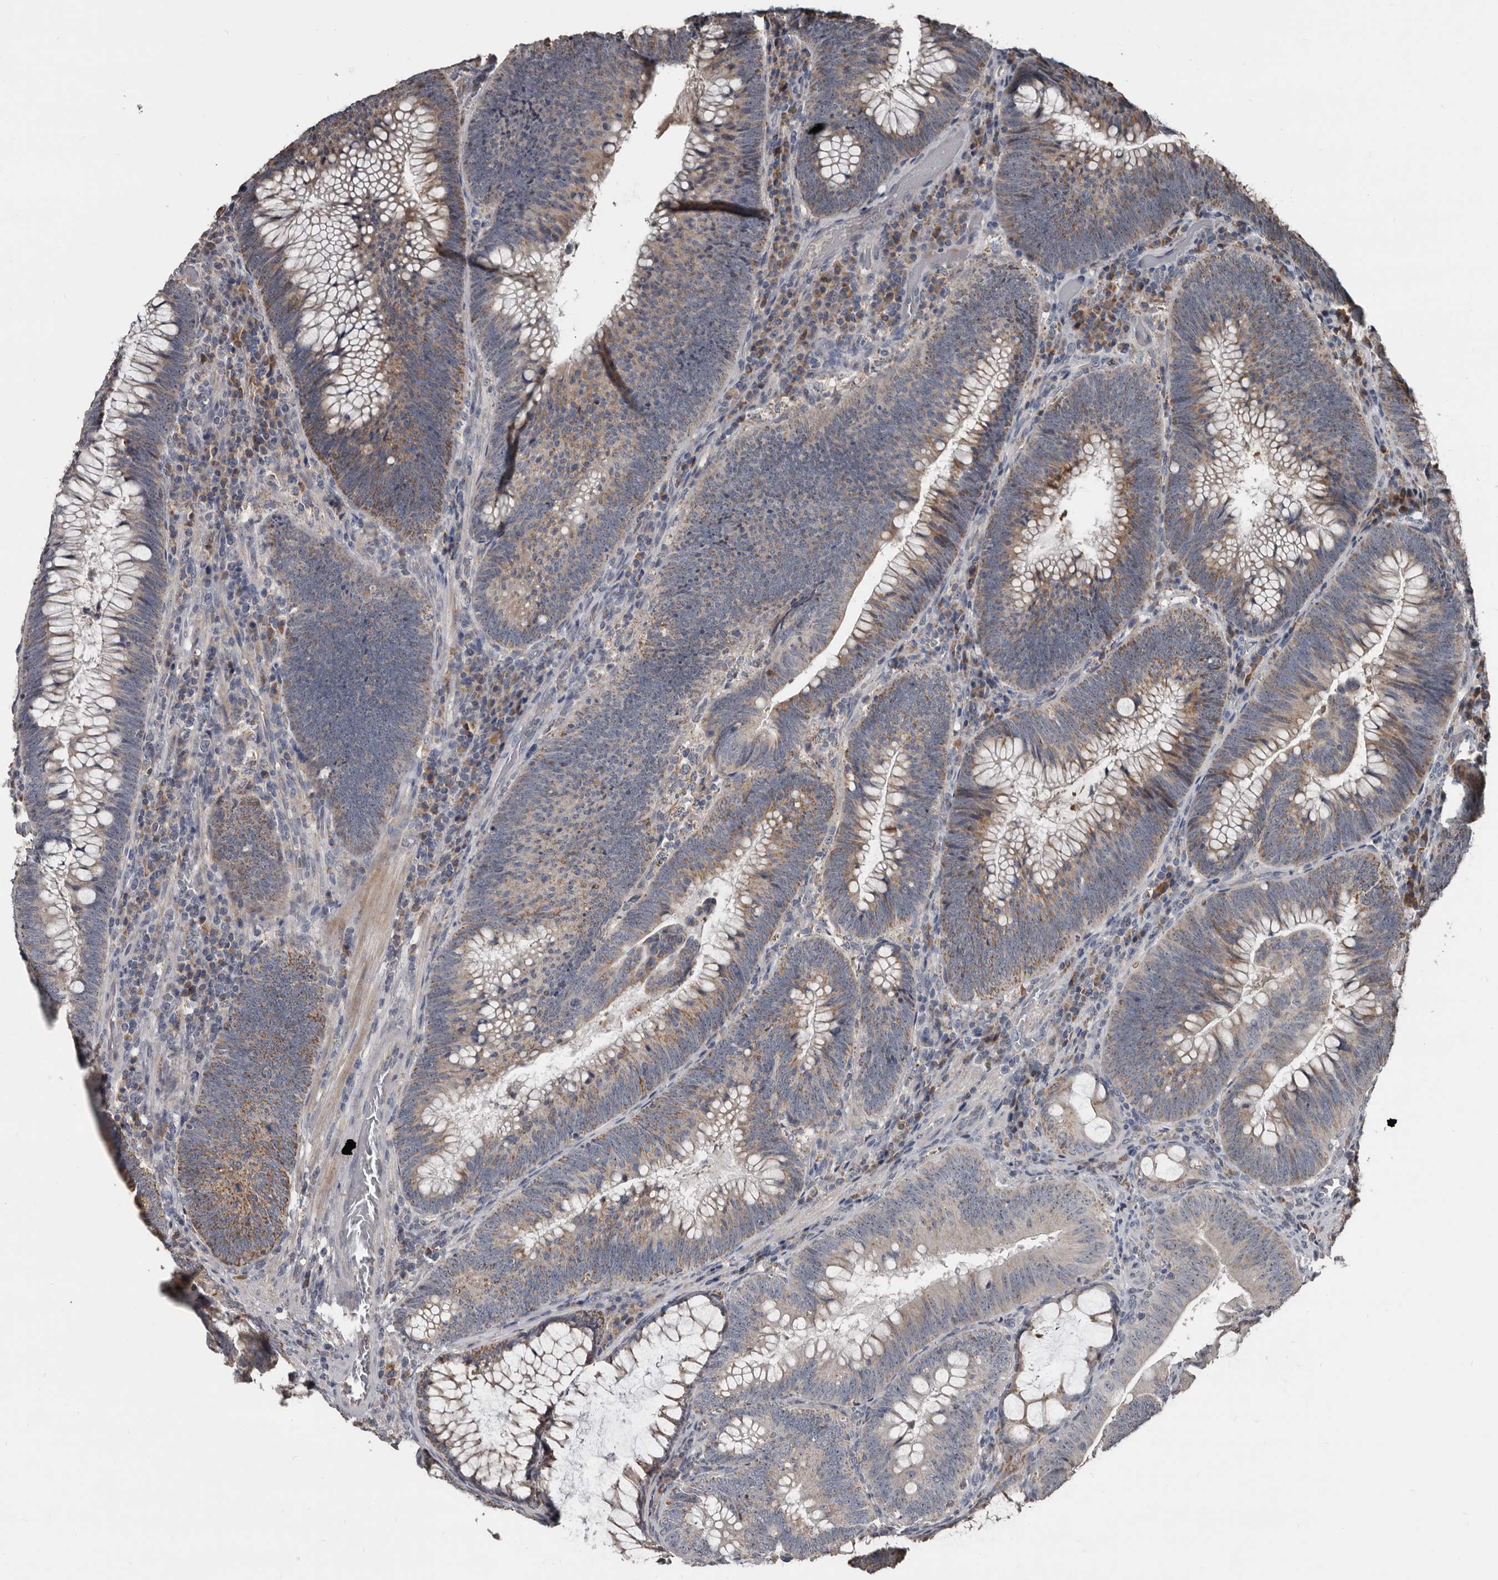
{"staining": {"intensity": "moderate", "quantity": "25%-75%", "location": "cytoplasmic/membranous"}, "tissue": "colorectal cancer", "cell_type": "Tumor cells", "image_type": "cancer", "snomed": [{"axis": "morphology", "description": "Normal tissue, NOS"}, {"axis": "topography", "description": "Colon"}], "caption": "Approximately 25%-75% of tumor cells in human colorectal cancer exhibit moderate cytoplasmic/membranous protein staining as visualized by brown immunohistochemical staining.", "gene": "GREB1", "patient": {"sex": "female", "age": 82}}